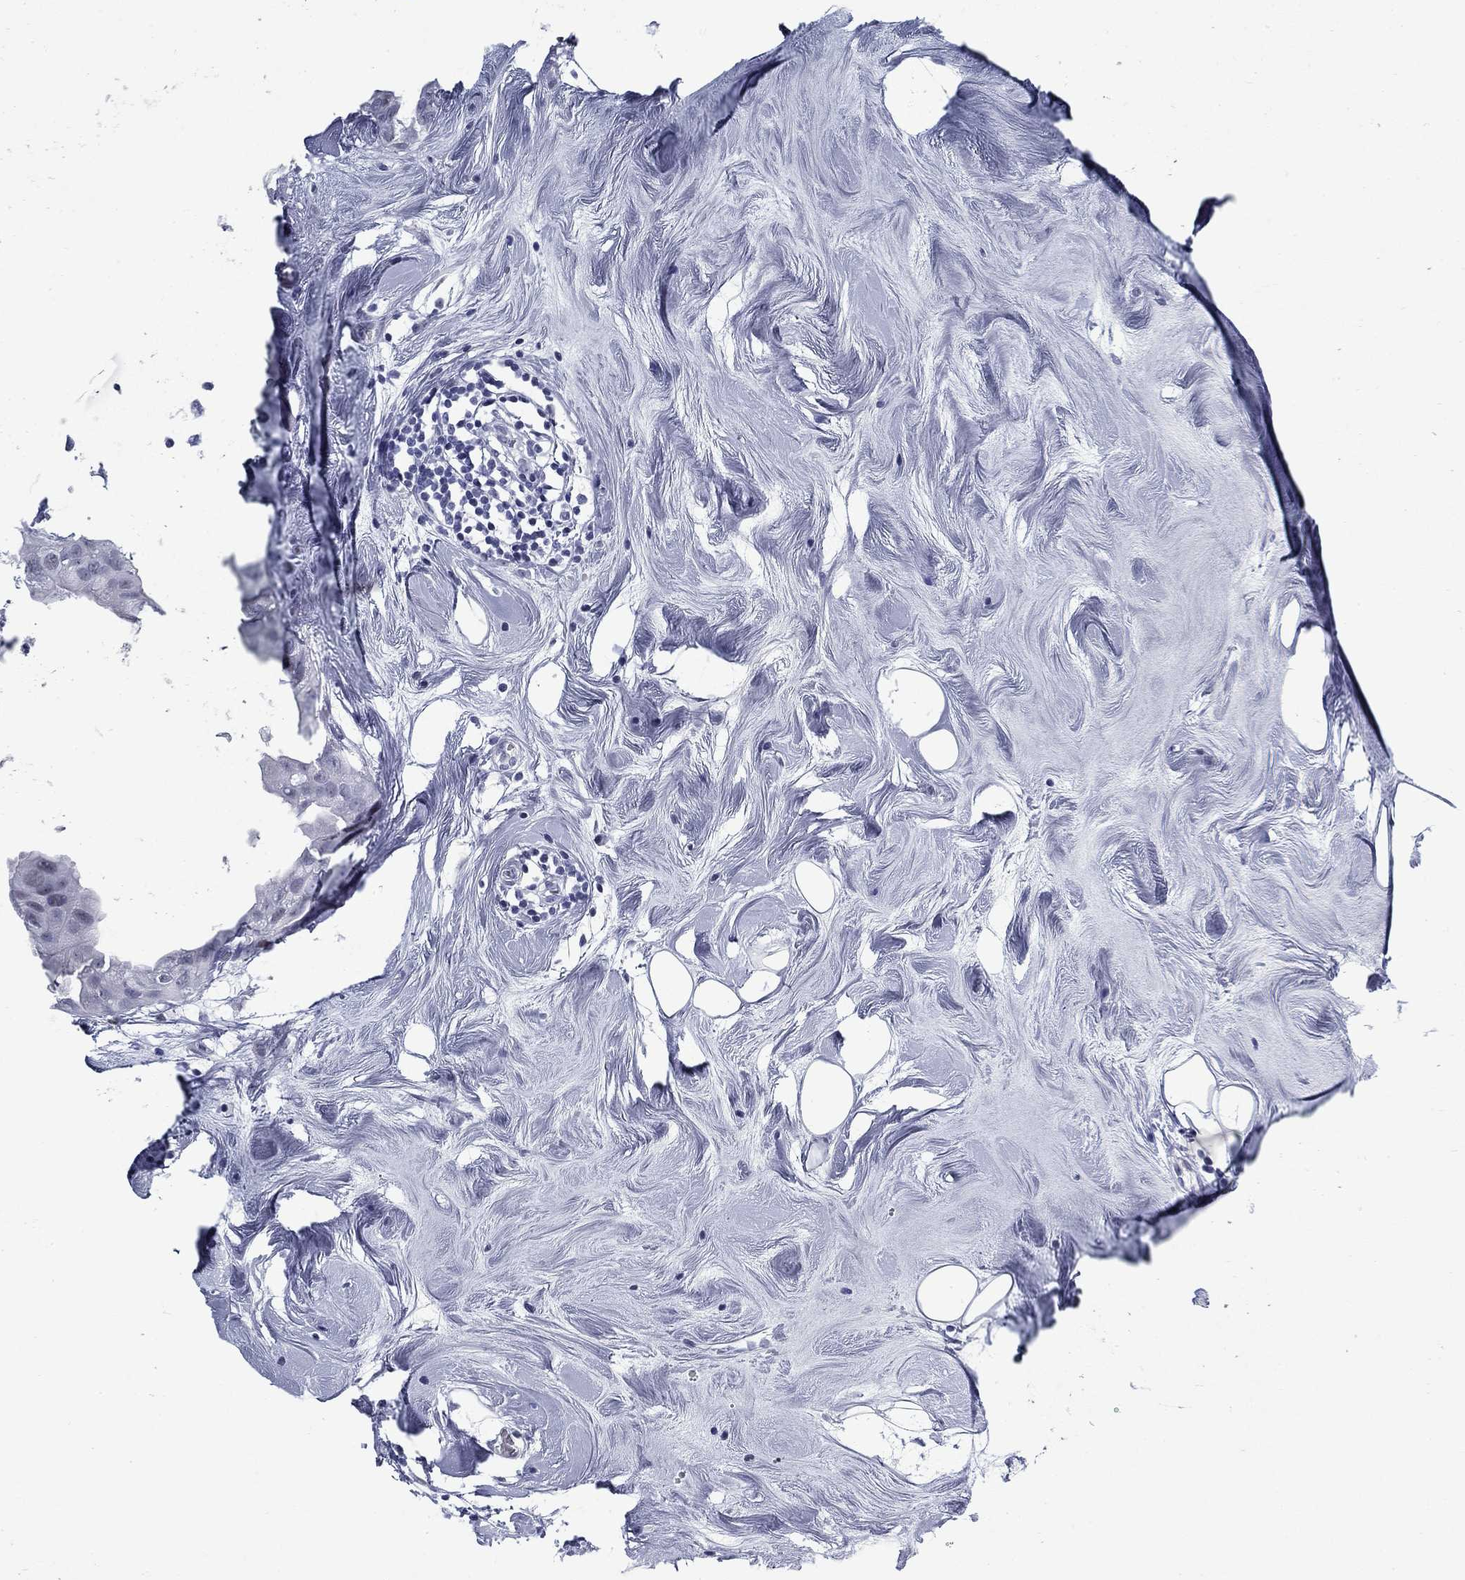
{"staining": {"intensity": "negative", "quantity": "none", "location": "none"}, "tissue": "breast cancer", "cell_type": "Tumor cells", "image_type": "cancer", "snomed": [{"axis": "morphology", "description": "Normal tissue, NOS"}, {"axis": "morphology", "description": "Duct carcinoma"}, {"axis": "topography", "description": "Breast"}], "caption": "This is an immunohistochemistry histopathology image of human breast cancer (infiltrating ductal carcinoma). There is no staining in tumor cells.", "gene": "ASF1B", "patient": {"sex": "female", "age": 40}}